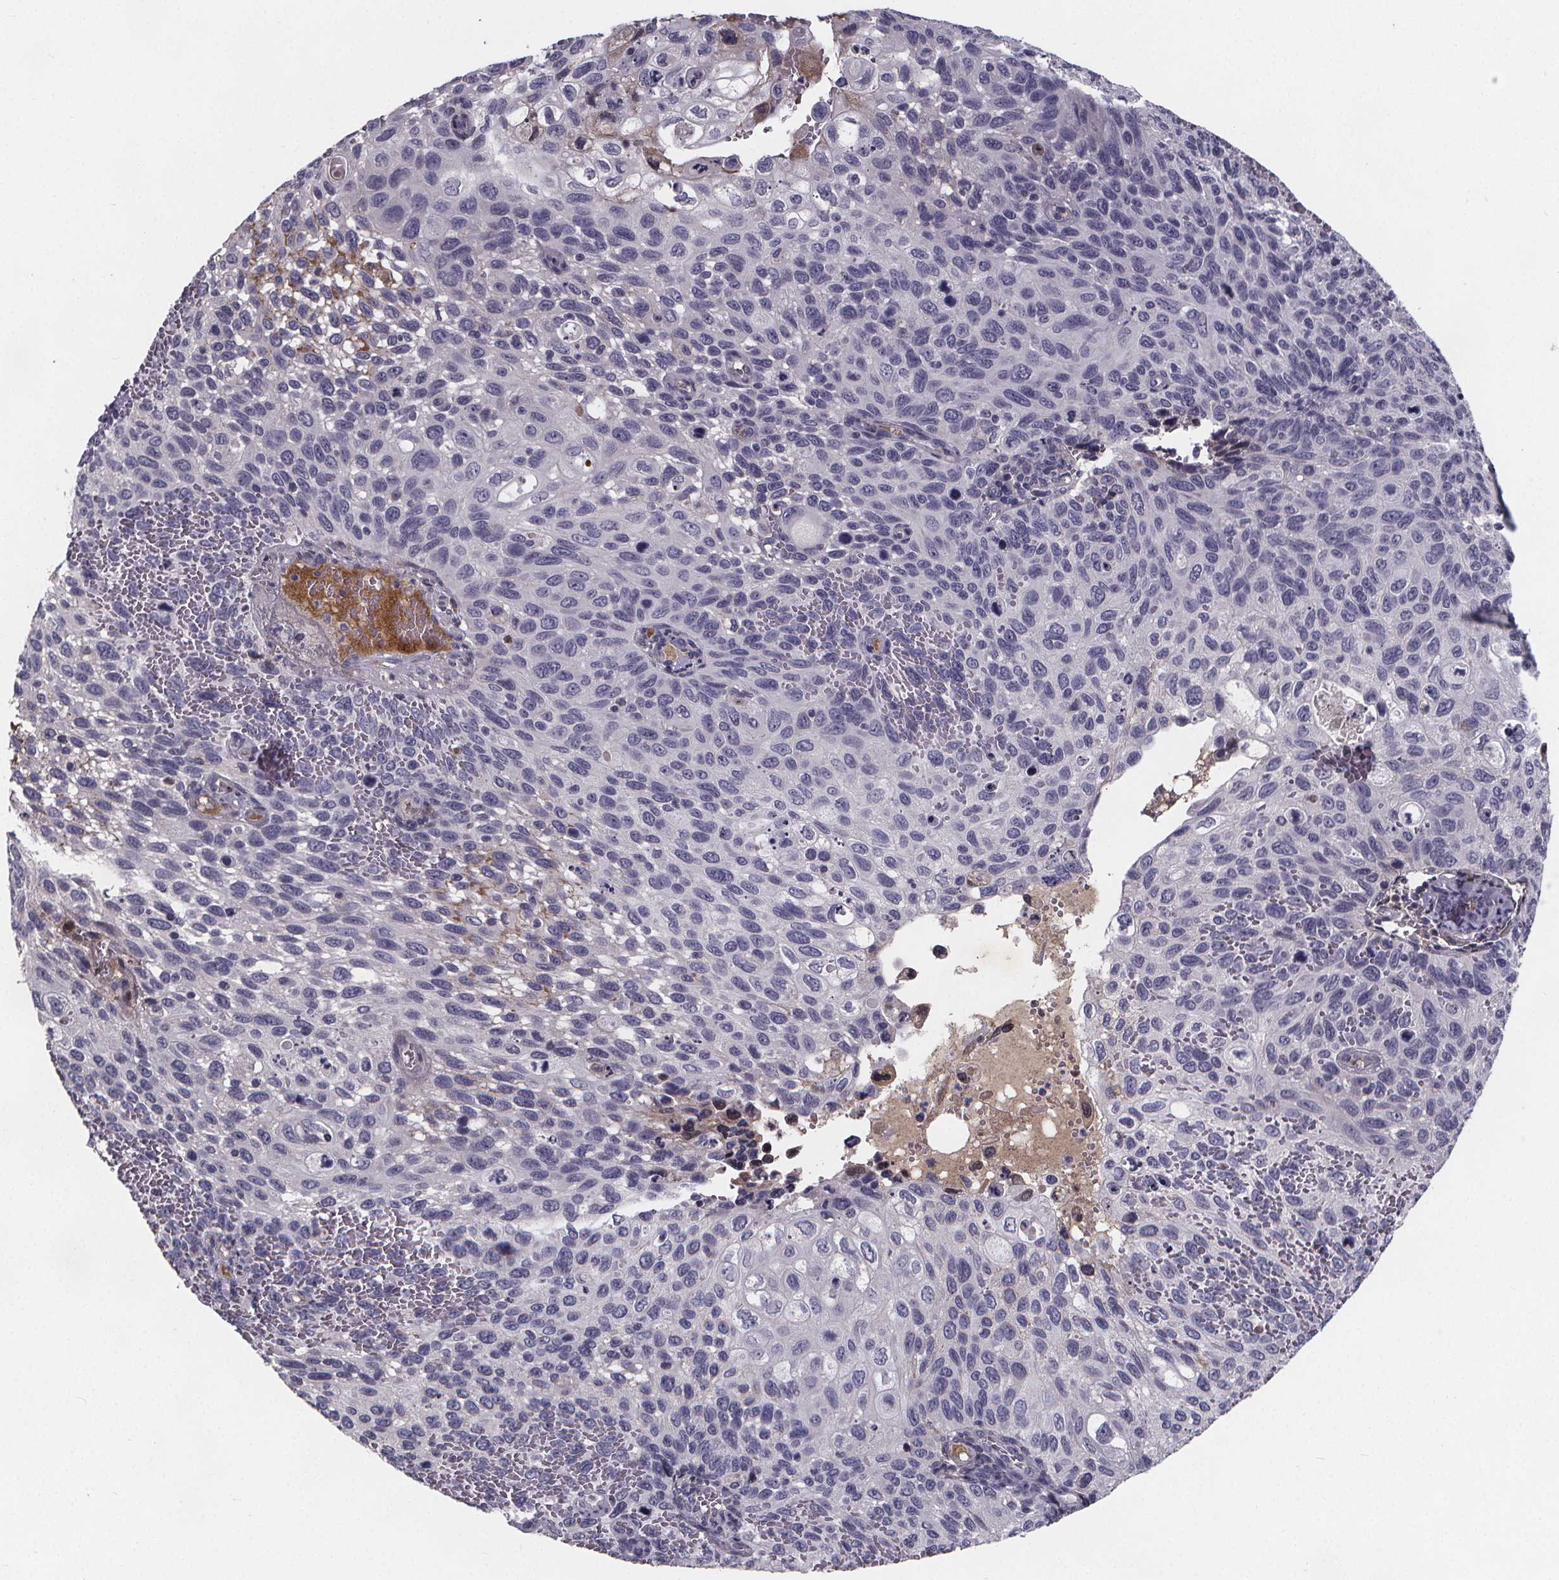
{"staining": {"intensity": "negative", "quantity": "none", "location": "none"}, "tissue": "cervical cancer", "cell_type": "Tumor cells", "image_type": "cancer", "snomed": [{"axis": "morphology", "description": "Squamous cell carcinoma, NOS"}, {"axis": "topography", "description": "Cervix"}], "caption": "Immunohistochemistry photomicrograph of neoplastic tissue: cervical squamous cell carcinoma stained with DAB reveals no significant protein positivity in tumor cells.", "gene": "AGT", "patient": {"sex": "female", "age": 70}}